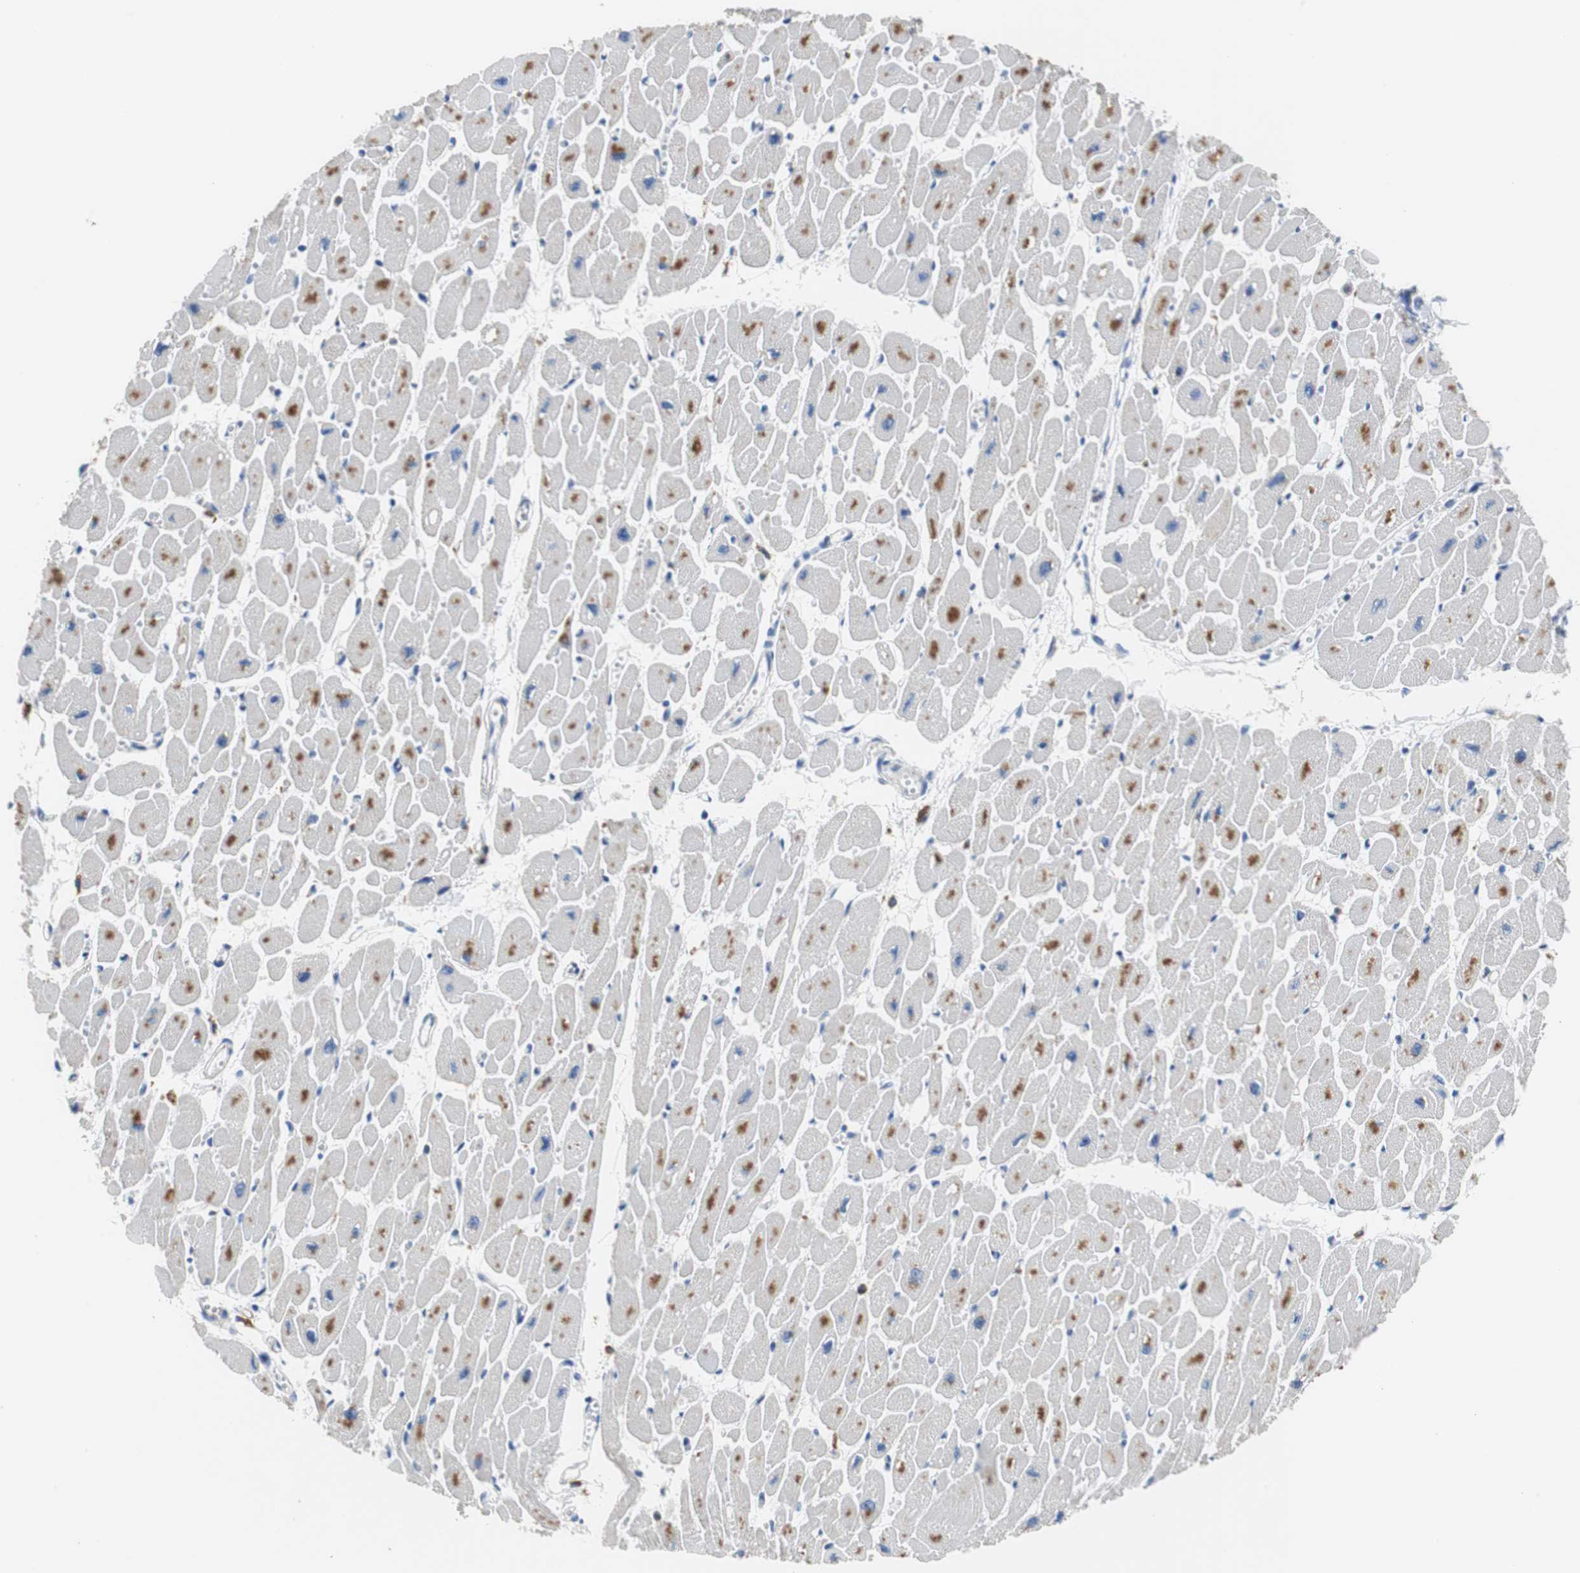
{"staining": {"intensity": "moderate", "quantity": "25%-75%", "location": "cytoplasmic/membranous"}, "tissue": "heart muscle", "cell_type": "Cardiomyocytes", "image_type": "normal", "snomed": [{"axis": "morphology", "description": "Normal tissue, NOS"}, {"axis": "topography", "description": "Heart"}], "caption": "The immunohistochemical stain shows moderate cytoplasmic/membranous staining in cardiomyocytes of benign heart muscle. The protein is stained brown, and the nuclei are stained in blue (DAB IHC with brightfield microscopy, high magnification).", "gene": "VAMP8", "patient": {"sex": "female", "age": 54}}